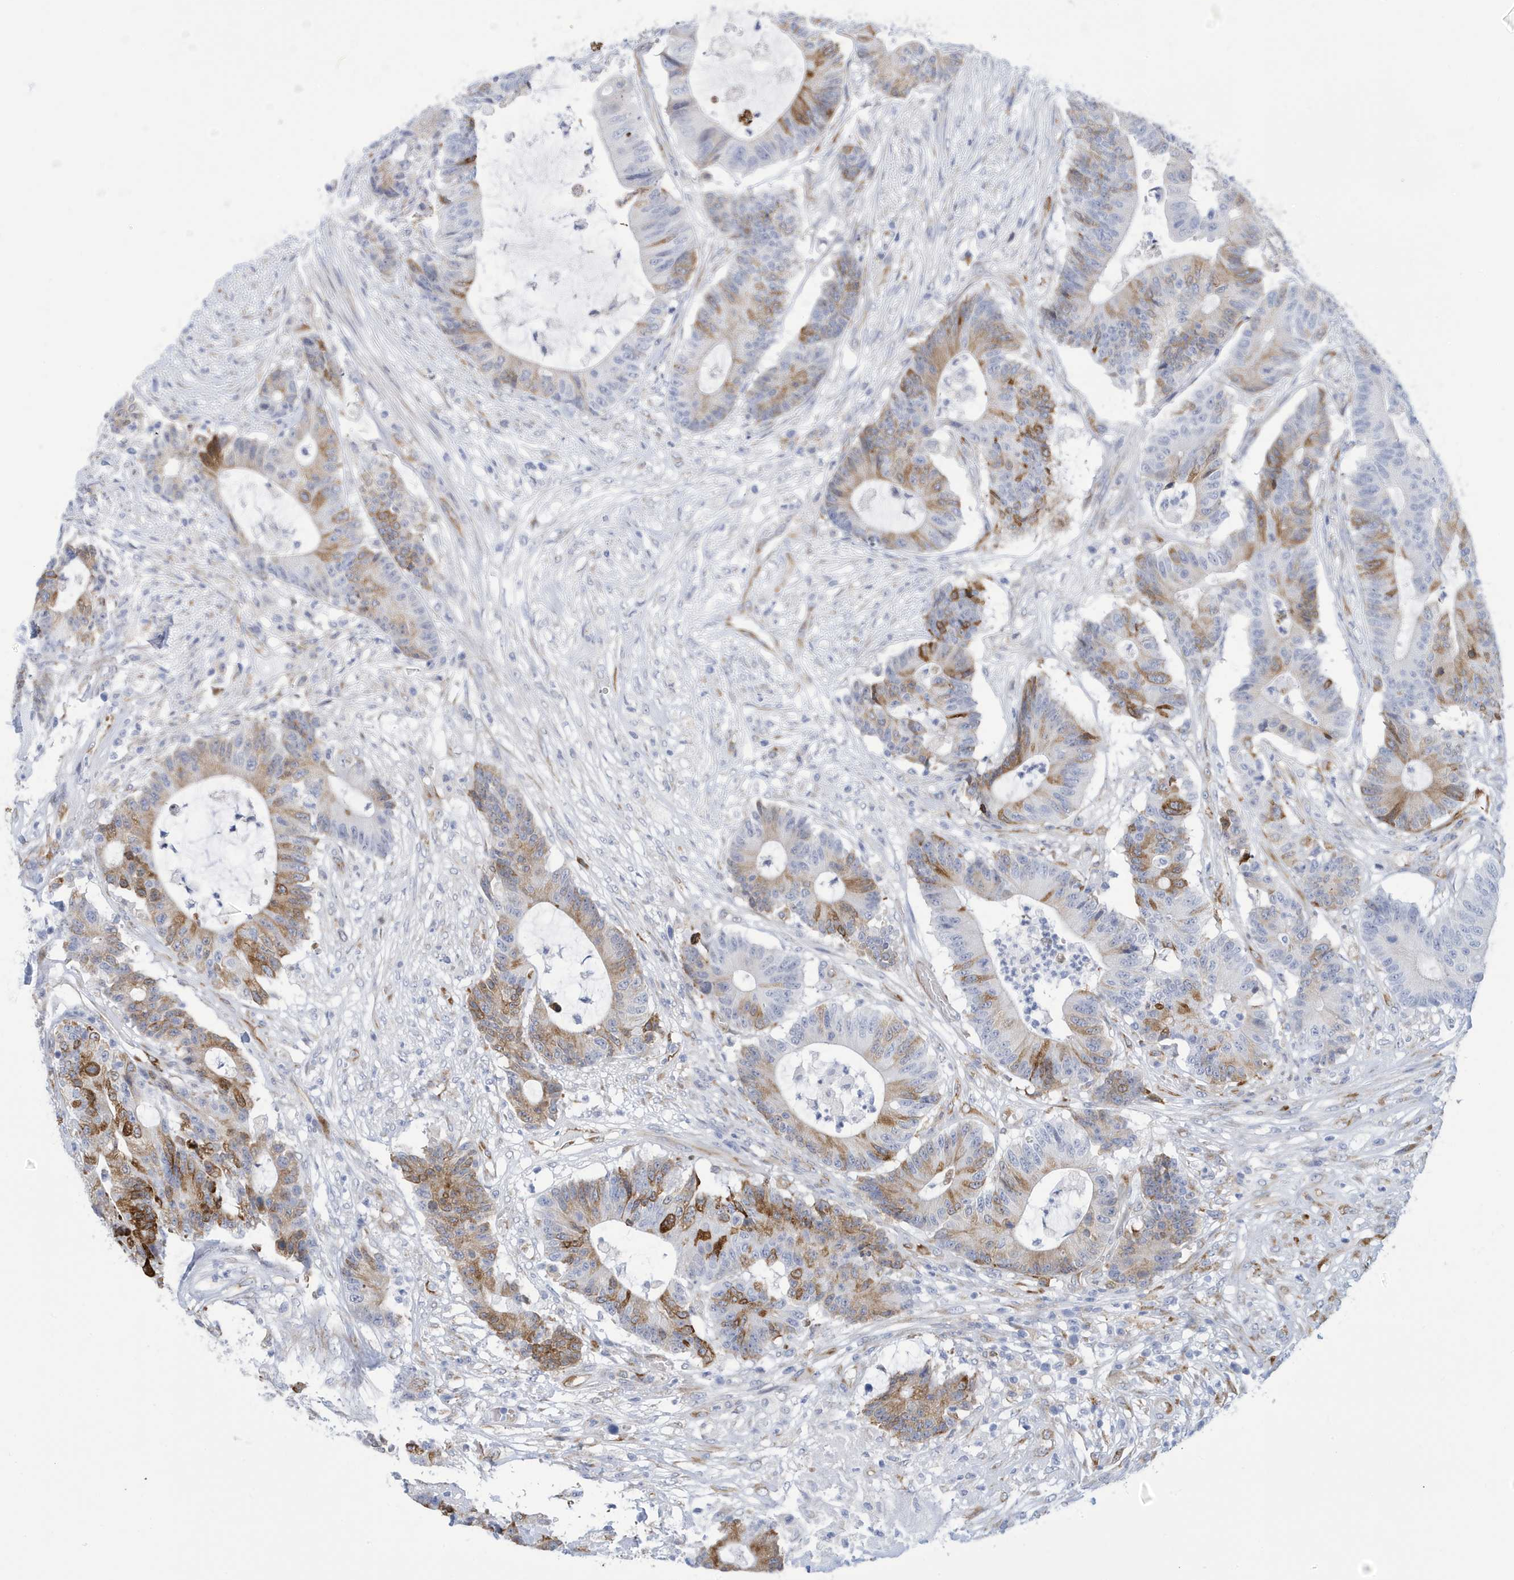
{"staining": {"intensity": "moderate", "quantity": "25%-75%", "location": "cytoplasmic/membranous"}, "tissue": "colorectal cancer", "cell_type": "Tumor cells", "image_type": "cancer", "snomed": [{"axis": "morphology", "description": "Adenocarcinoma, NOS"}, {"axis": "topography", "description": "Colon"}], "caption": "Immunohistochemistry image of neoplastic tissue: colorectal cancer (adenocarcinoma) stained using immunohistochemistry (IHC) displays medium levels of moderate protein expression localized specifically in the cytoplasmic/membranous of tumor cells, appearing as a cytoplasmic/membranous brown color.", "gene": "SEMA3F", "patient": {"sex": "female", "age": 84}}